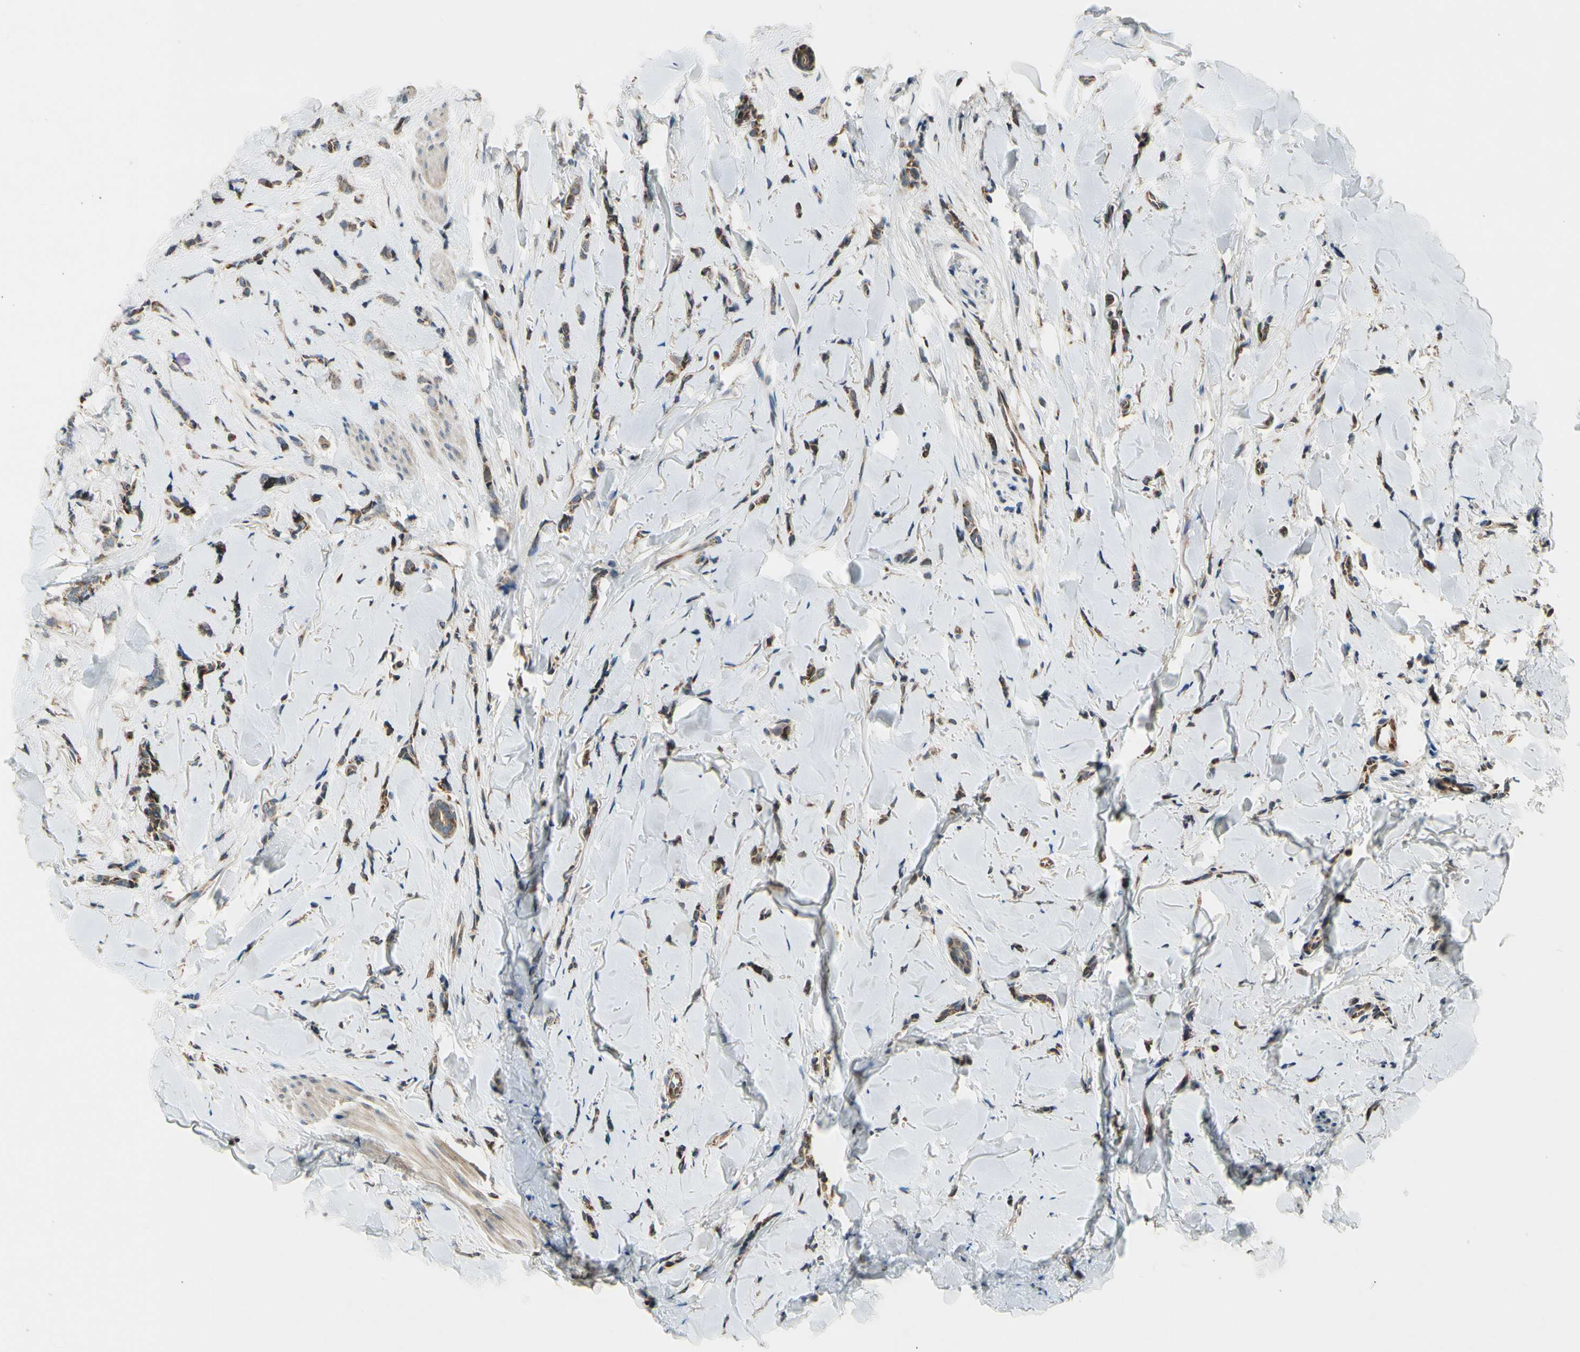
{"staining": {"intensity": "weak", "quantity": ">75%", "location": "cytoplasmic/membranous"}, "tissue": "breast cancer", "cell_type": "Tumor cells", "image_type": "cancer", "snomed": [{"axis": "morphology", "description": "Lobular carcinoma"}, {"axis": "topography", "description": "Skin"}, {"axis": "topography", "description": "Breast"}], "caption": "Lobular carcinoma (breast) stained with a protein marker displays weak staining in tumor cells.", "gene": "NPHP3", "patient": {"sex": "female", "age": 46}}